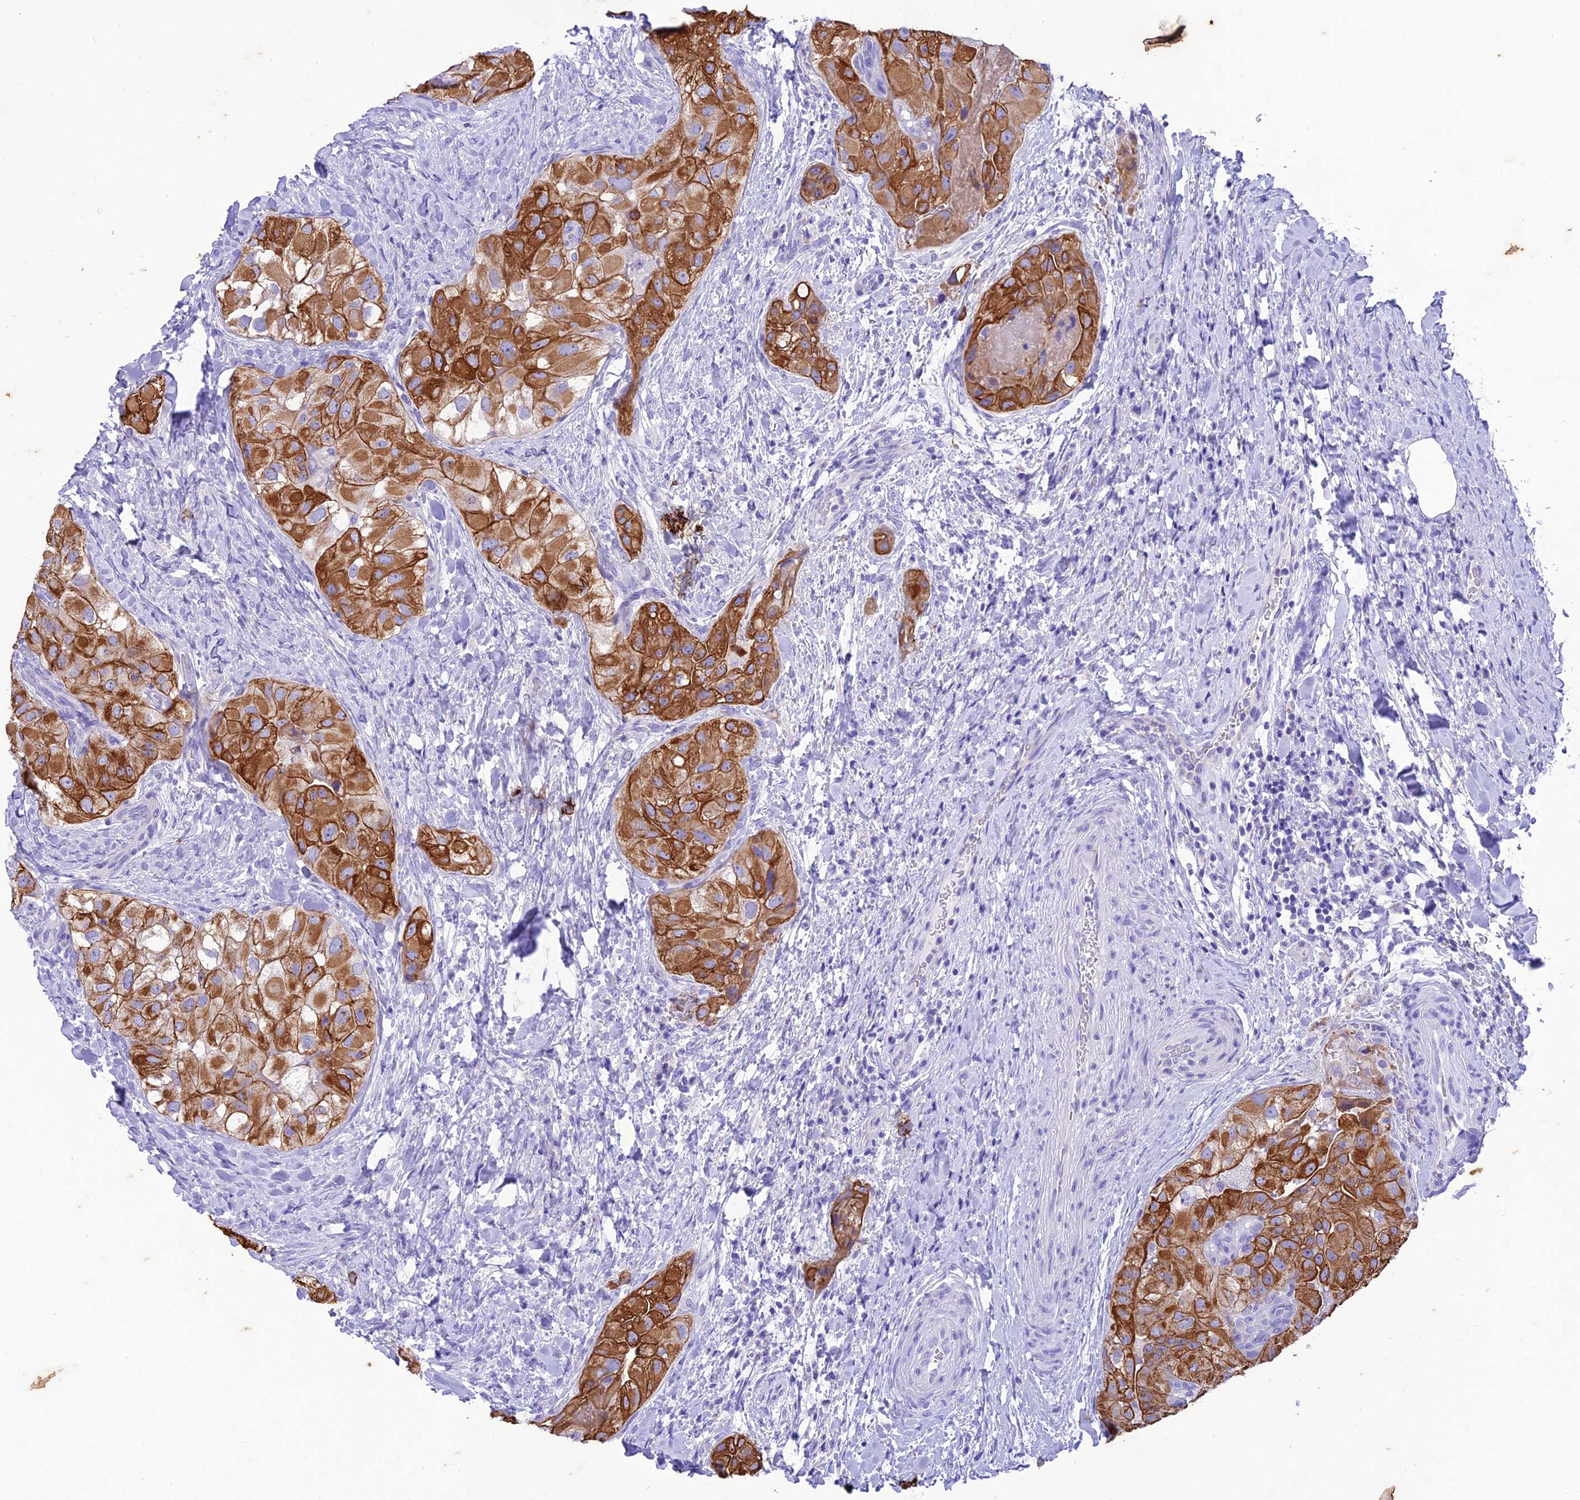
{"staining": {"intensity": "strong", "quantity": ">75%", "location": "cytoplasmic/membranous"}, "tissue": "thyroid cancer", "cell_type": "Tumor cells", "image_type": "cancer", "snomed": [{"axis": "morphology", "description": "Normal tissue, NOS"}, {"axis": "morphology", "description": "Papillary adenocarcinoma, NOS"}, {"axis": "topography", "description": "Thyroid gland"}], "caption": "This is an image of immunohistochemistry (IHC) staining of thyroid papillary adenocarcinoma, which shows strong positivity in the cytoplasmic/membranous of tumor cells.", "gene": "VPS52", "patient": {"sex": "female", "age": 59}}